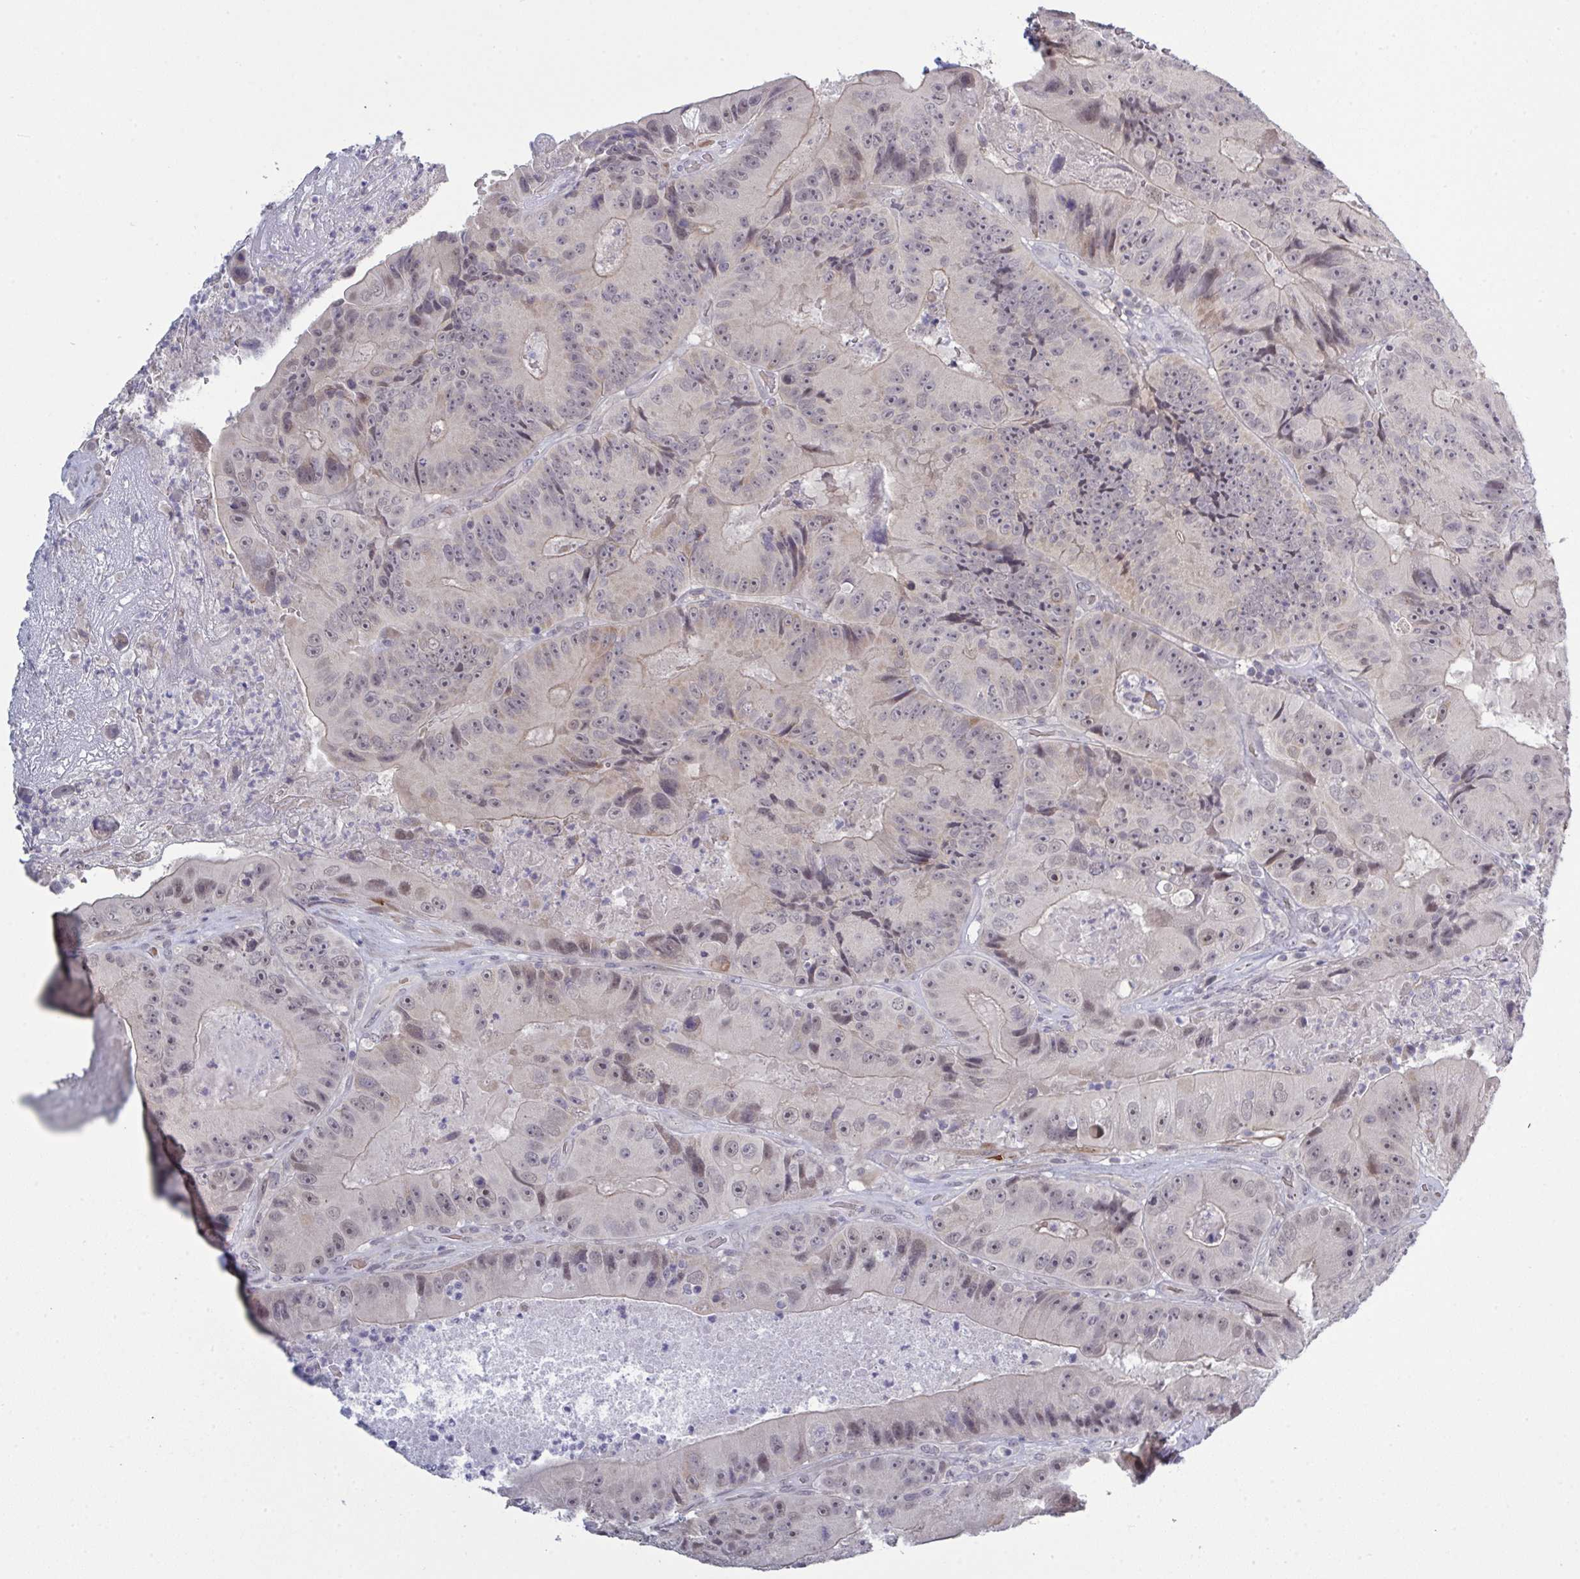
{"staining": {"intensity": "weak", "quantity": "<25%", "location": "cytoplasmic/membranous,nuclear"}, "tissue": "colorectal cancer", "cell_type": "Tumor cells", "image_type": "cancer", "snomed": [{"axis": "morphology", "description": "Adenocarcinoma, NOS"}, {"axis": "topography", "description": "Colon"}], "caption": "Immunohistochemistry of human colorectal cancer (adenocarcinoma) reveals no staining in tumor cells.", "gene": "ZNF784", "patient": {"sex": "female", "age": 86}}